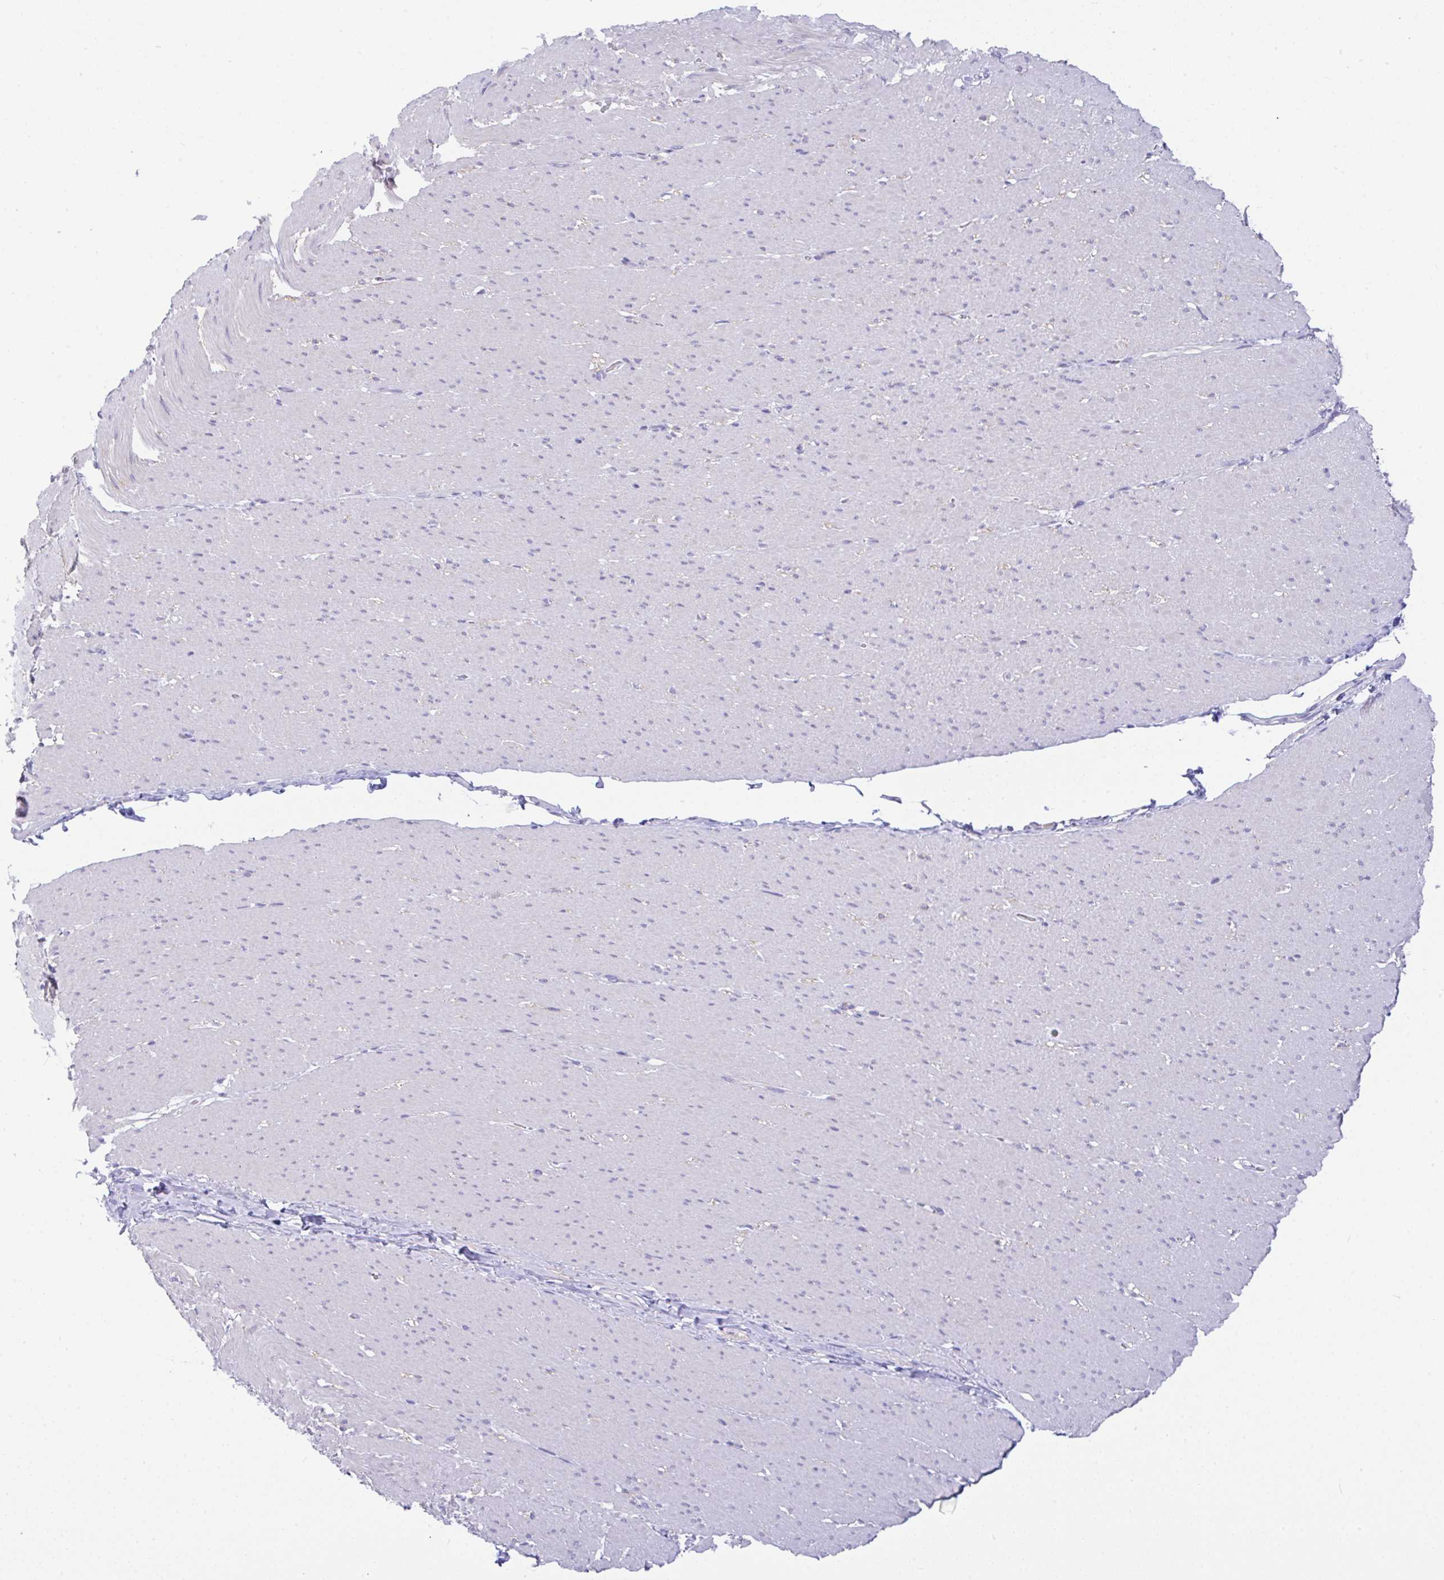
{"staining": {"intensity": "negative", "quantity": "none", "location": "none"}, "tissue": "smooth muscle", "cell_type": "Smooth muscle cells", "image_type": "normal", "snomed": [{"axis": "morphology", "description": "Normal tissue, NOS"}, {"axis": "topography", "description": "Smooth muscle"}, {"axis": "topography", "description": "Rectum"}], "caption": "This is an IHC micrograph of normal smooth muscle. There is no staining in smooth muscle cells.", "gene": "SERPINE3", "patient": {"sex": "male", "age": 53}}